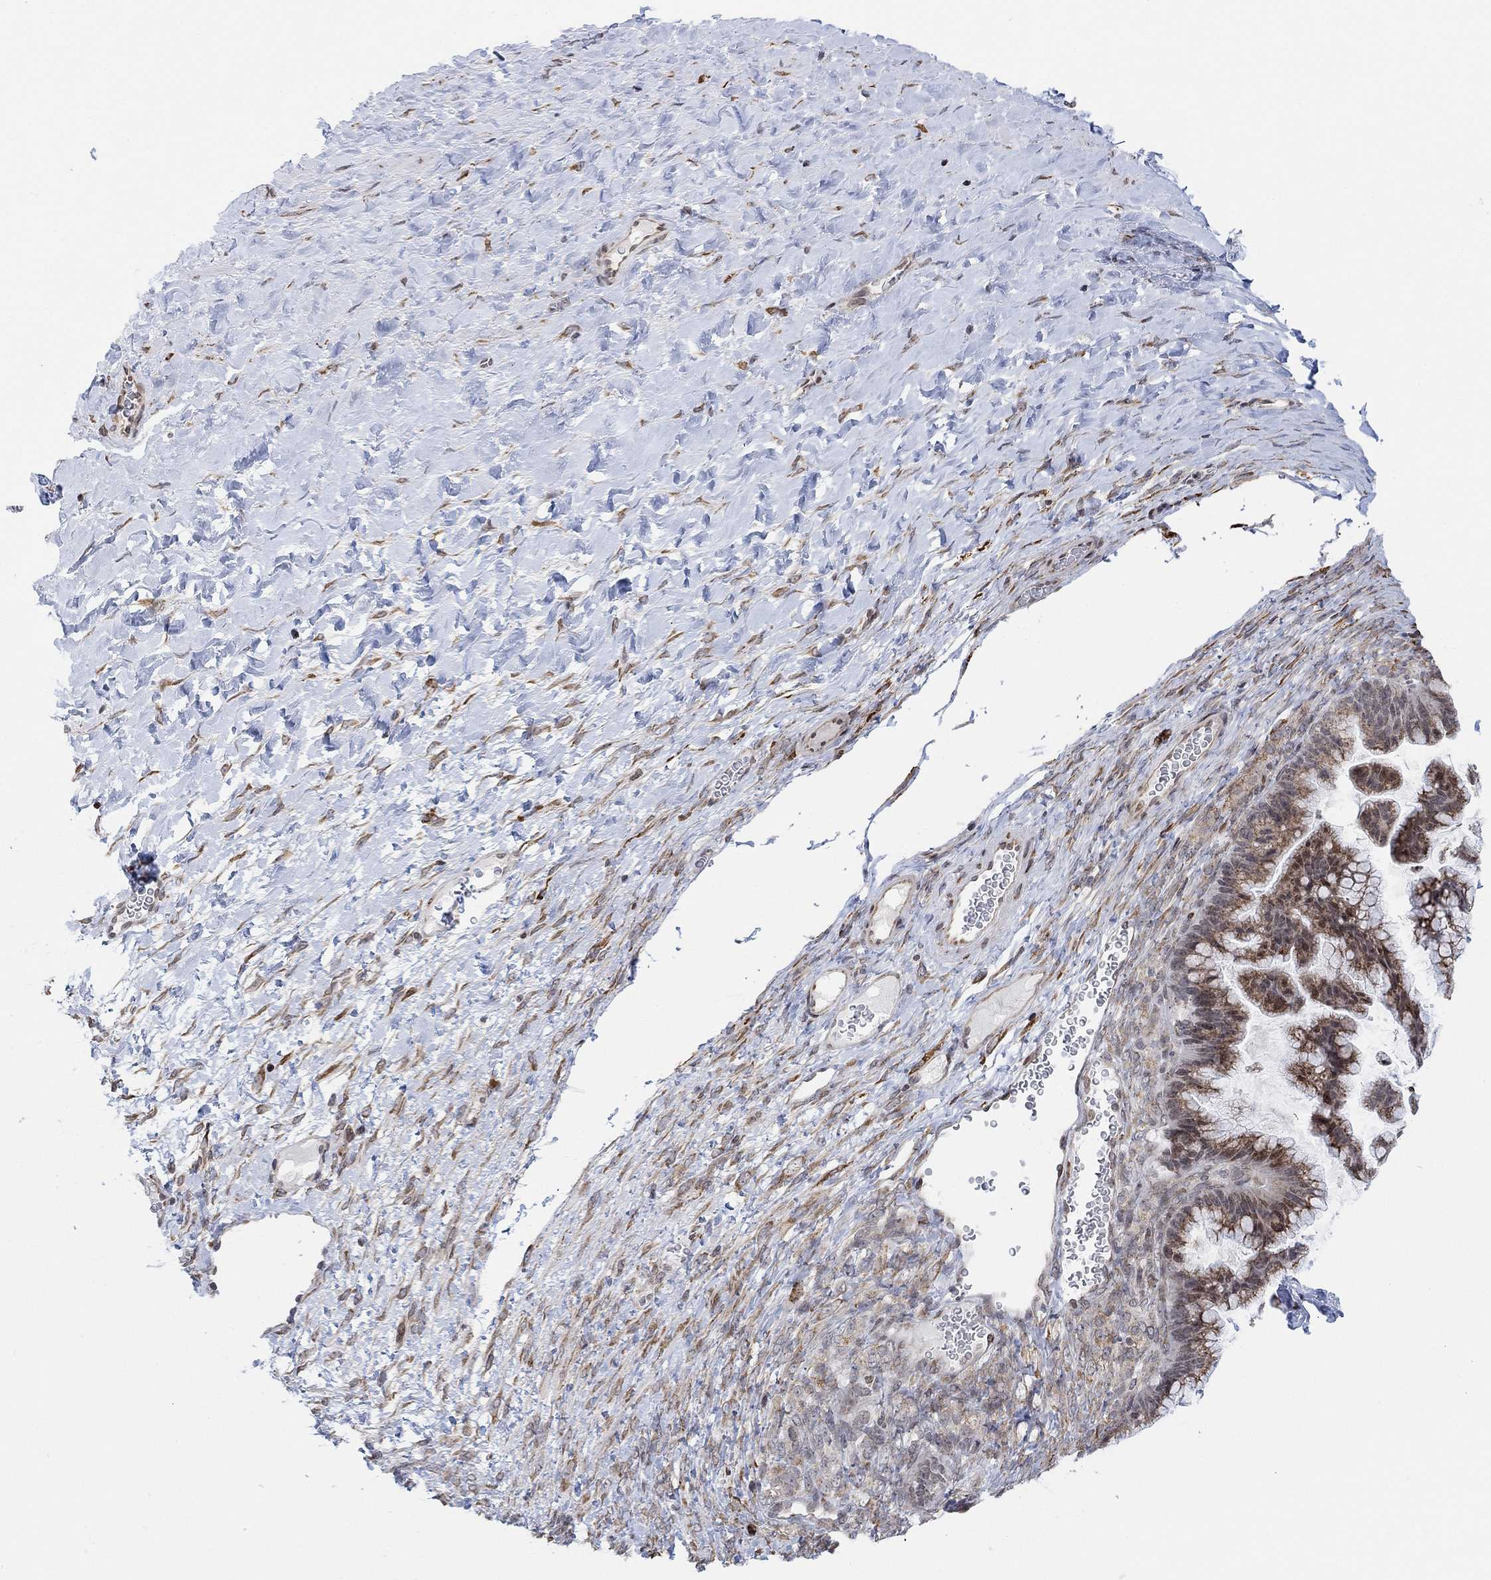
{"staining": {"intensity": "moderate", "quantity": "25%-75%", "location": "cytoplasmic/membranous"}, "tissue": "ovarian cancer", "cell_type": "Tumor cells", "image_type": "cancer", "snomed": [{"axis": "morphology", "description": "Cystadenocarcinoma, mucinous, NOS"}, {"axis": "topography", "description": "Ovary"}], "caption": "IHC histopathology image of neoplastic tissue: ovarian cancer stained using IHC shows medium levels of moderate protein expression localized specifically in the cytoplasmic/membranous of tumor cells, appearing as a cytoplasmic/membranous brown color.", "gene": "ABHD14A", "patient": {"sex": "female", "age": 67}}